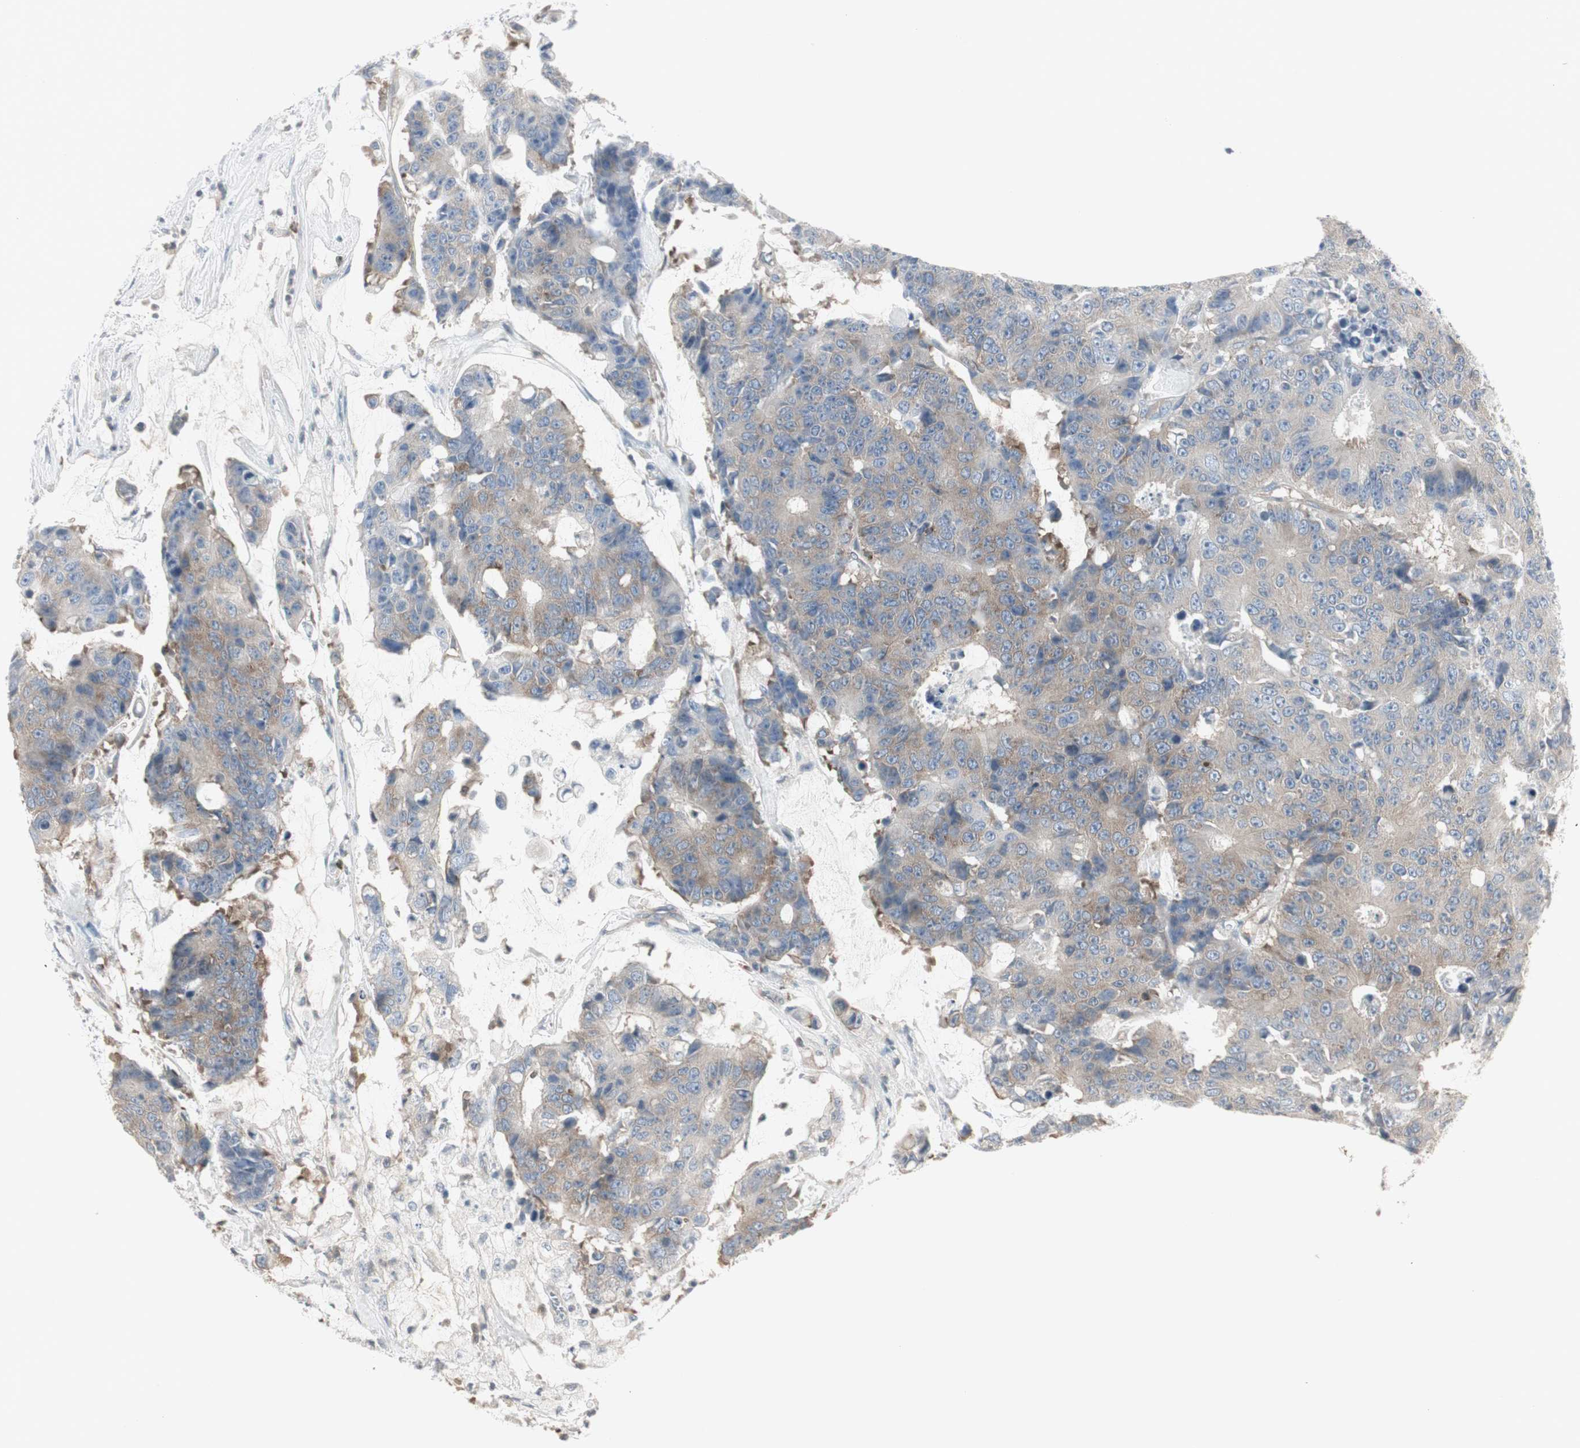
{"staining": {"intensity": "weak", "quantity": ">75%", "location": "cytoplasmic/membranous"}, "tissue": "colorectal cancer", "cell_type": "Tumor cells", "image_type": "cancer", "snomed": [{"axis": "morphology", "description": "Adenocarcinoma, NOS"}, {"axis": "topography", "description": "Colon"}], "caption": "Immunohistochemical staining of human colorectal adenocarcinoma reveals low levels of weak cytoplasmic/membranous staining in approximately >75% of tumor cells. (brown staining indicates protein expression, while blue staining denotes nuclei).", "gene": "ARHGEF1", "patient": {"sex": "female", "age": 86}}